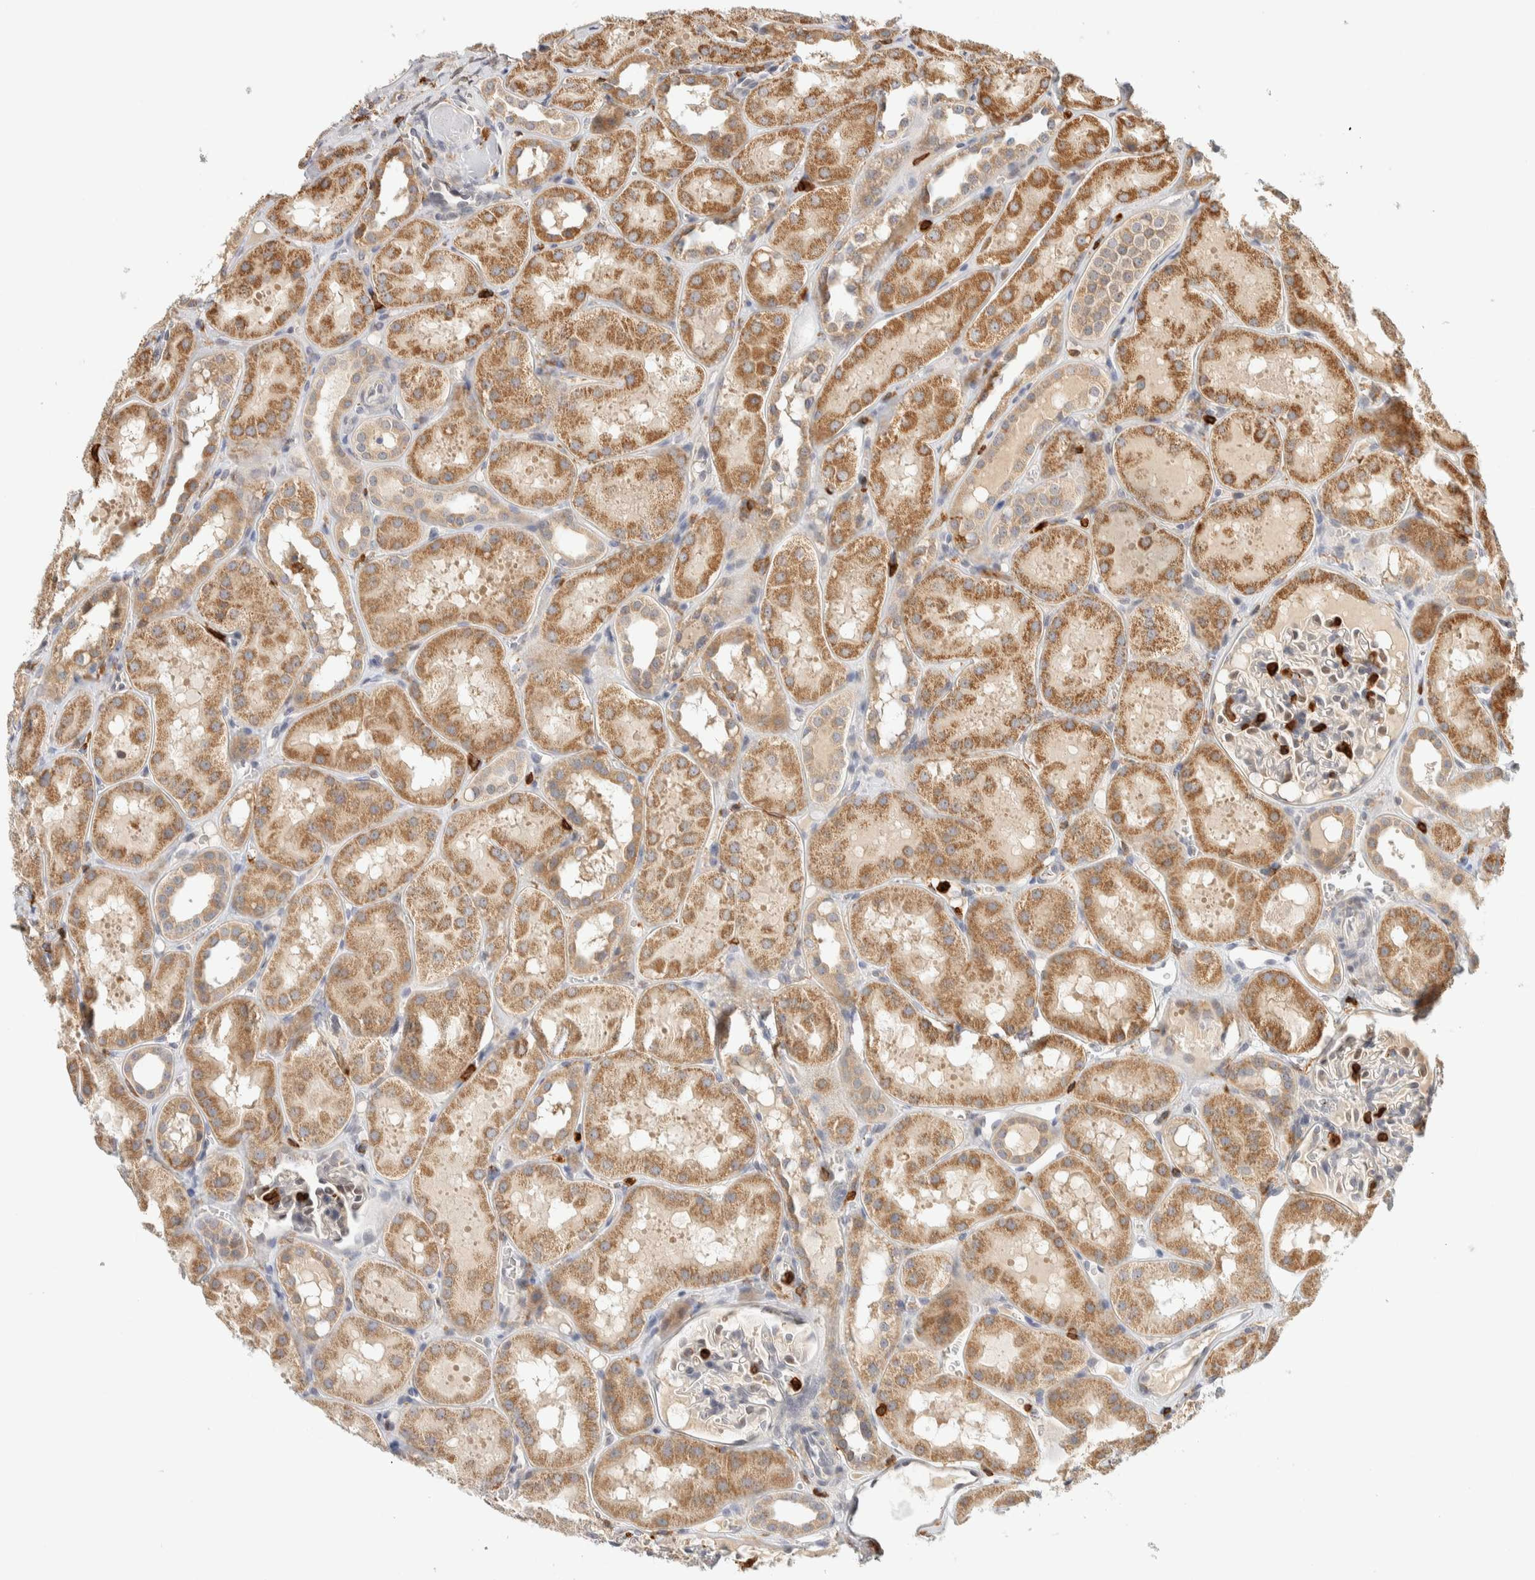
{"staining": {"intensity": "strong", "quantity": "<25%", "location": "cytoplasmic/membranous"}, "tissue": "kidney", "cell_type": "Cells in glomeruli", "image_type": "normal", "snomed": [{"axis": "morphology", "description": "Normal tissue, NOS"}, {"axis": "topography", "description": "Kidney"}, {"axis": "topography", "description": "Urinary bladder"}], "caption": "IHC of benign human kidney shows medium levels of strong cytoplasmic/membranous staining in approximately <25% of cells in glomeruli.", "gene": "RUNDC1", "patient": {"sex": "male", "age": 16}}